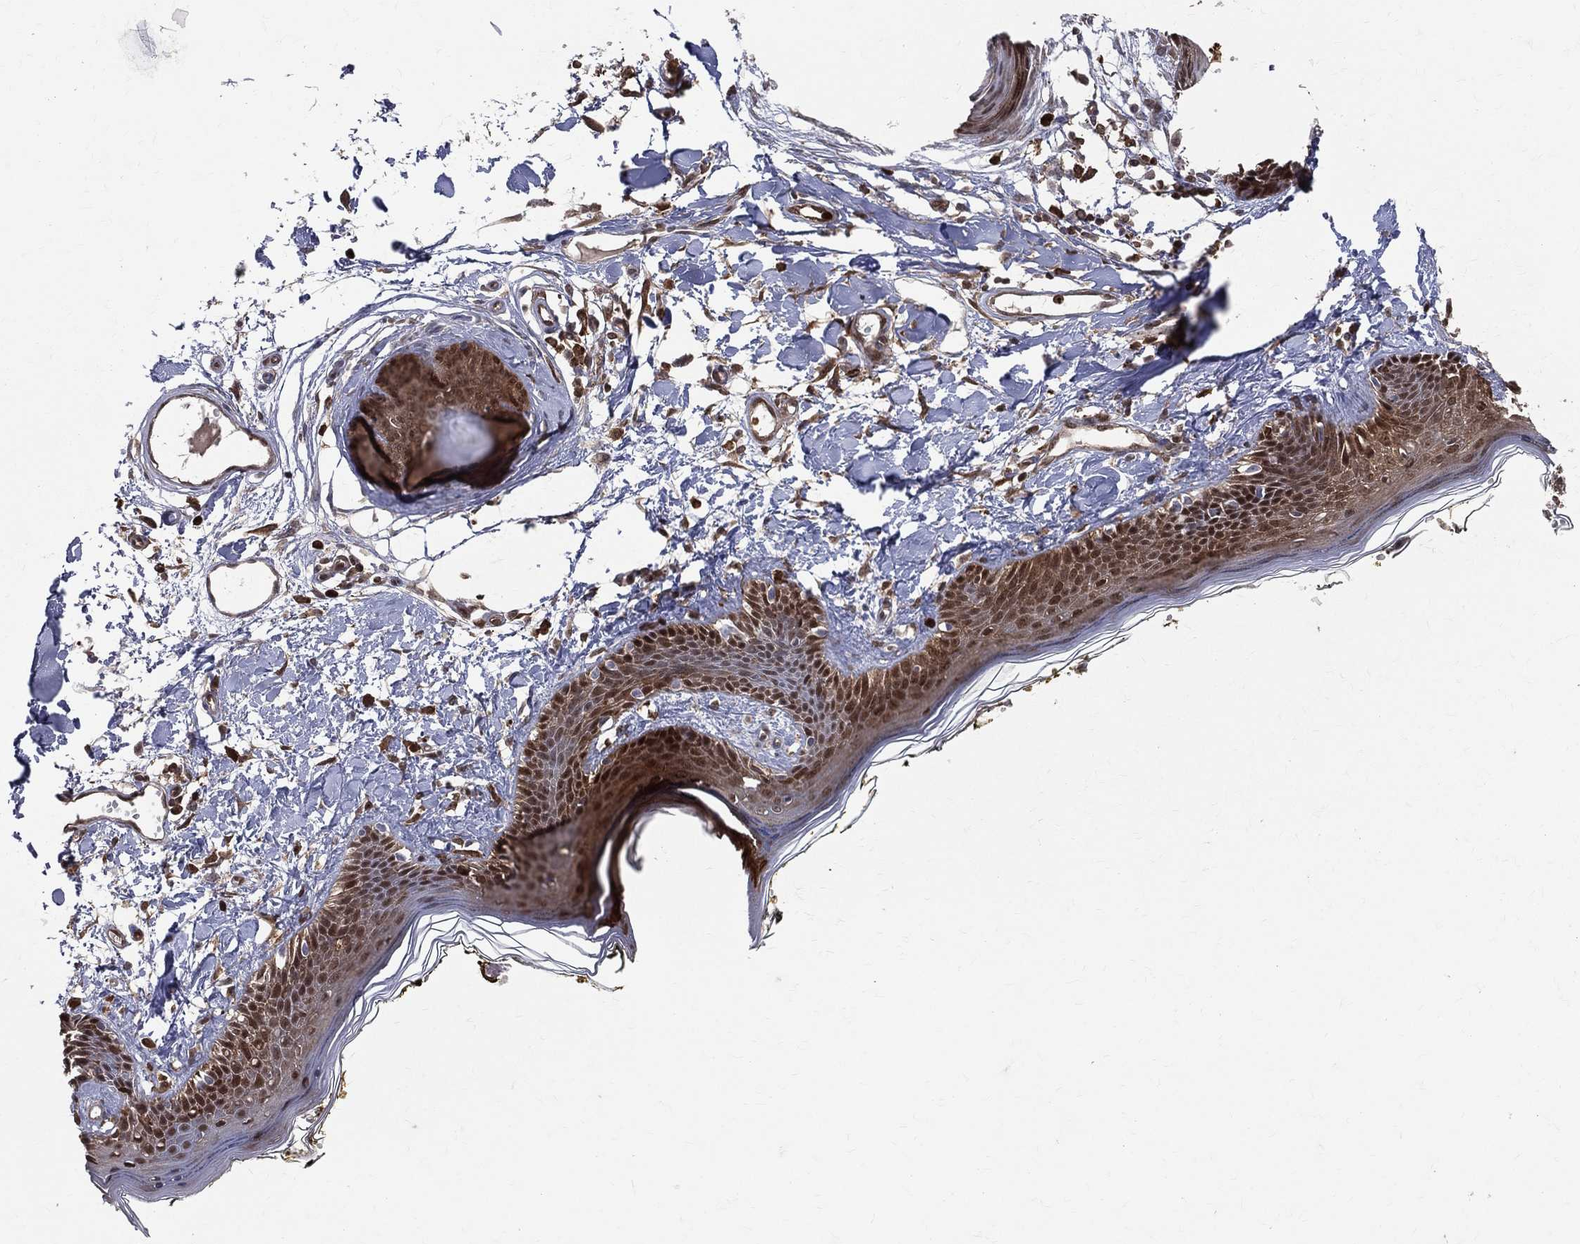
{"staining": {"intensity": "strong", "quantity": "25%-75%", "location": "nuclear"}, "tissue": "skin", "cell_type": "Fibroblasts", "image_type": "normal", "snomed": [{"axis": "morphology", "description": "Normal tissue, NOS"}, {"axis": "topography", "description": "Skin"}], "caption": "This histopathology image displays benign skin stained with IHC to label a protein in brown. The nuclear of fibroblasts show strong positivity for the protein. Nuclei are counter-stained blue.", "gene": "ENO1", "patient": {"sex": "male", "age": 76}}